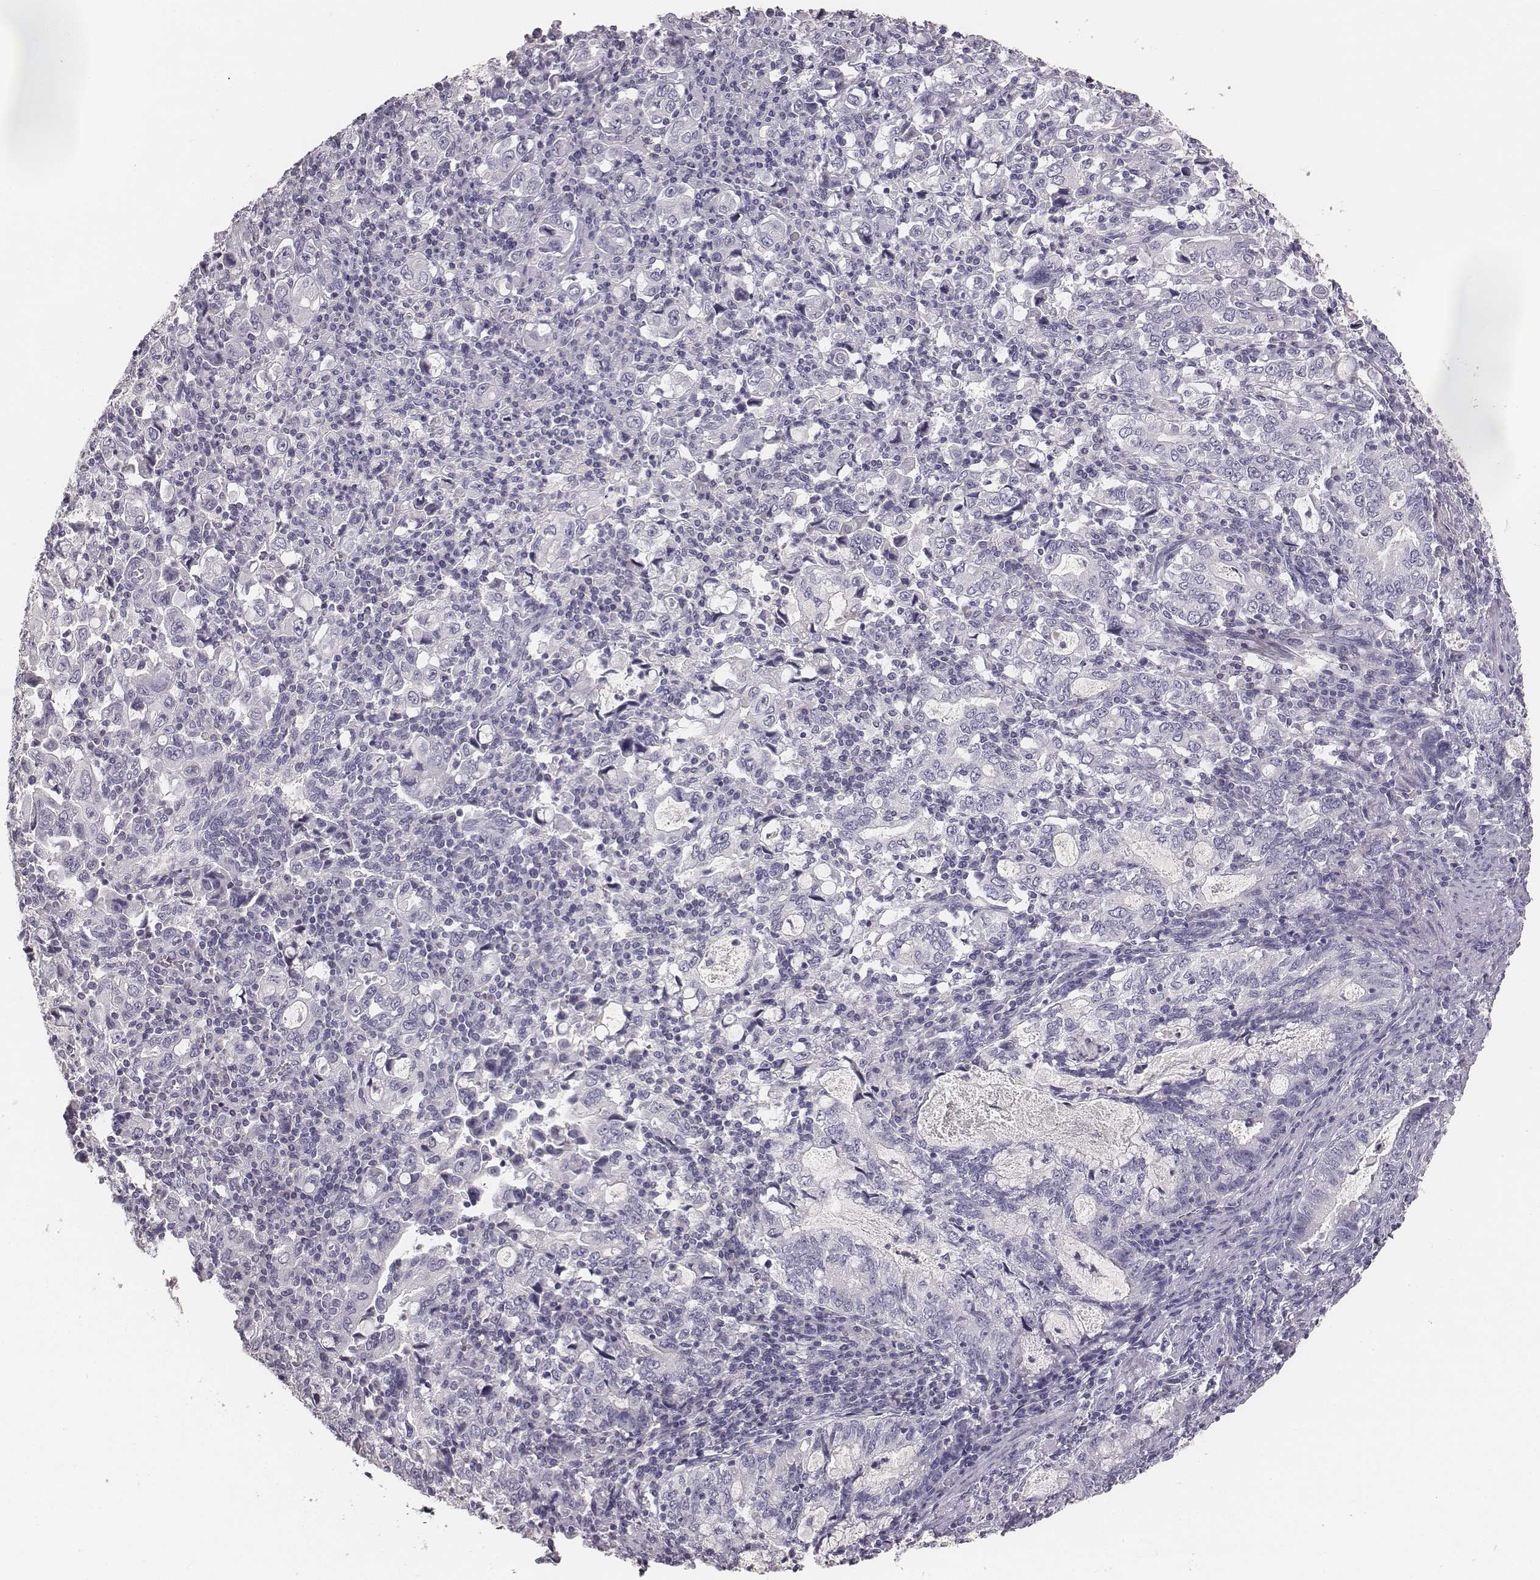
{"staining": {"intensity": "negative", "quantity": "none", "location": "none"}, "tissue": "stomach cancer", "cell_type": "Tumor cells", "image_type": "cancer", "snomed": [{"axis": "morphology", "description": "Adenocarcinoma, NOS"}, {"axis": "topography", "description": "Stomach, lower"}], "caption": "The image exhibits no significant staining in tumor cells of stomach cancer. Nuclei are stained in blue.", "gene": "MYH6", "patient": {"sex": "female", "age": 72}}